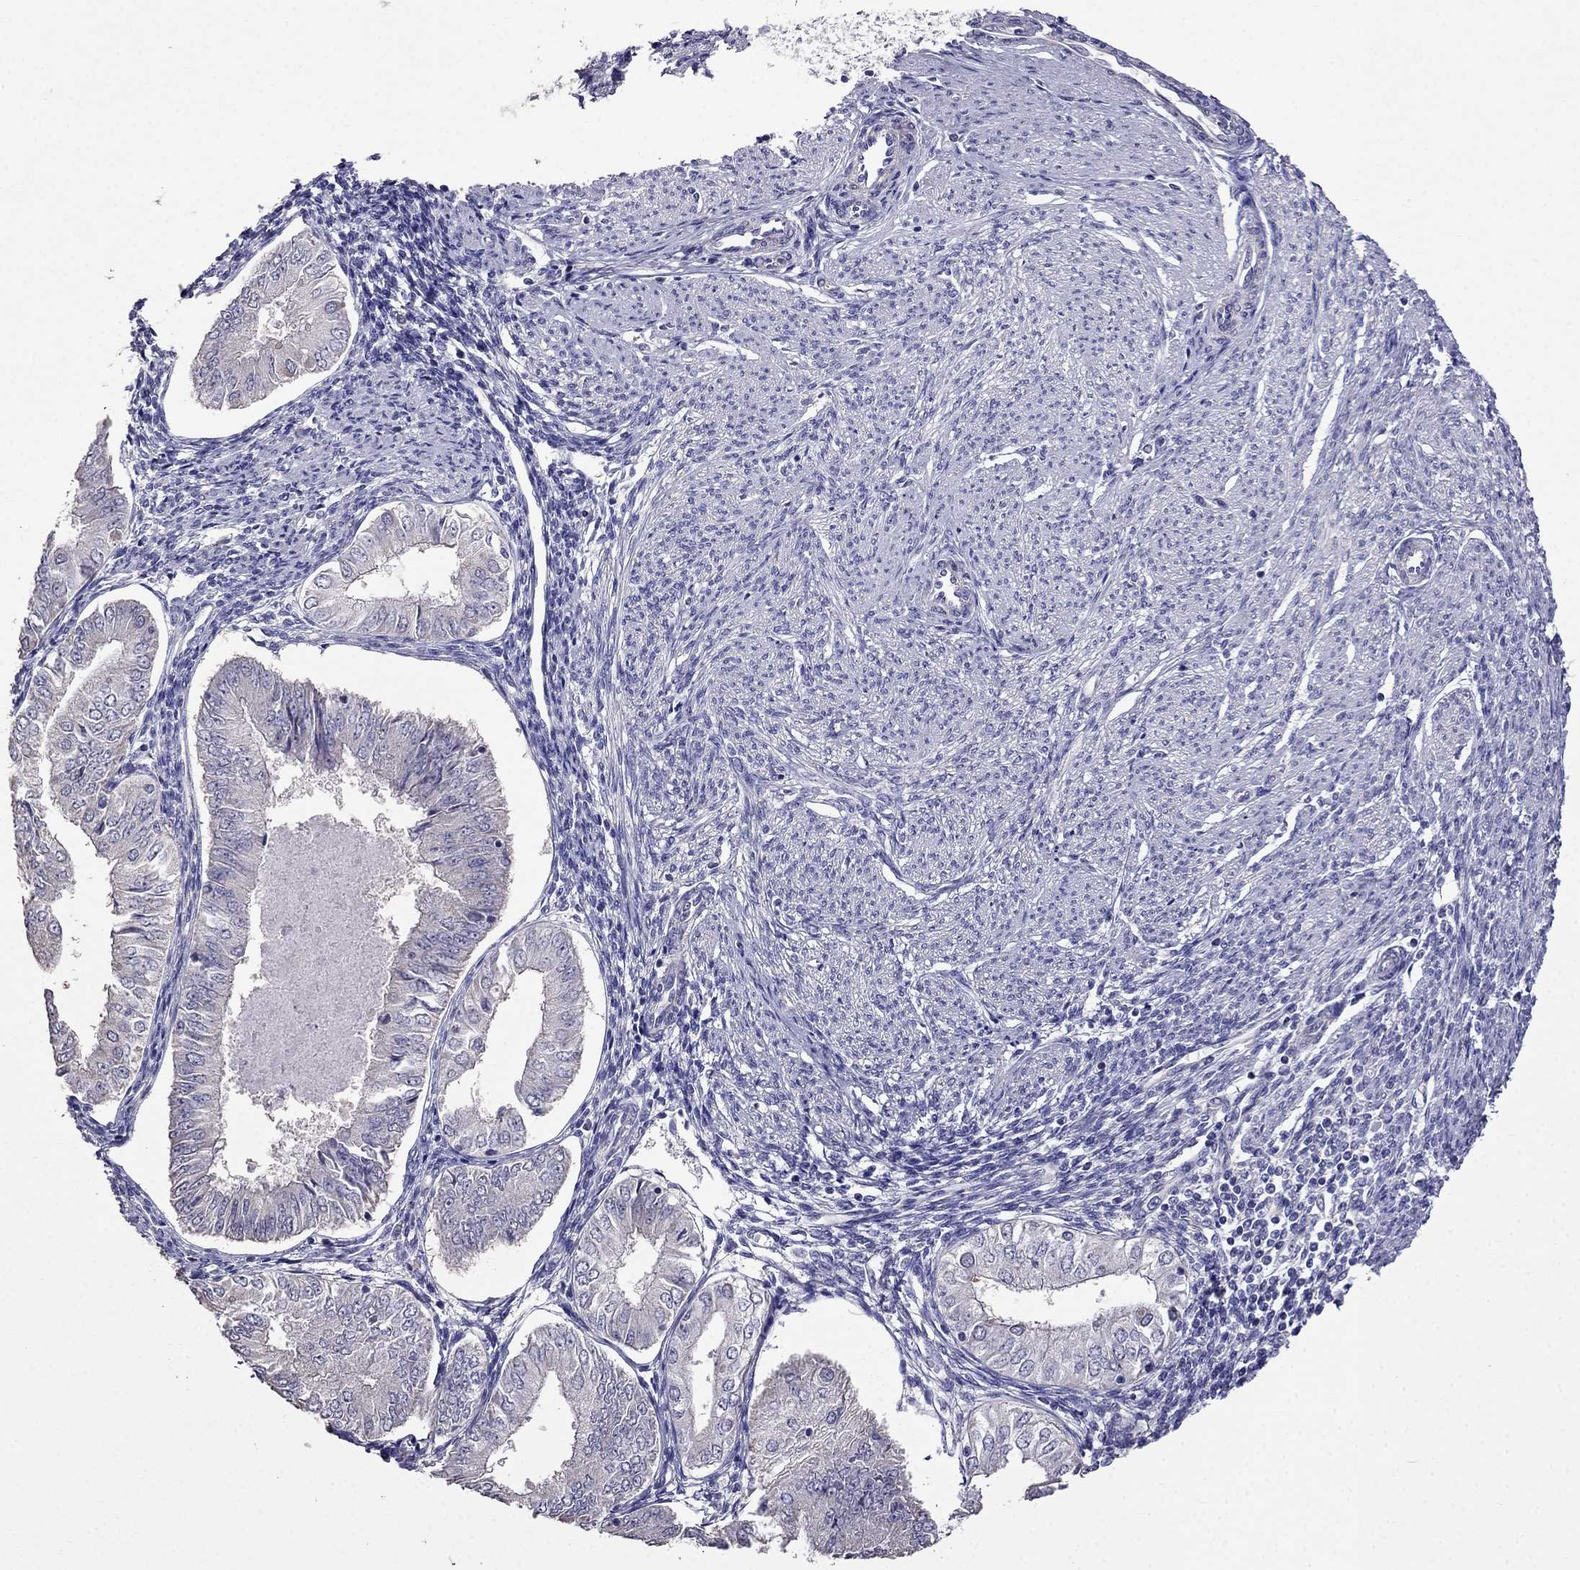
{"staining": {"intensity": "negative", "quantity": "none", "location": "none"}, "tissue": "endometrial cancer", "cell_type": "Tumor cells", "image_type": "cancer", "snomed": [{"axis": "morphology", "description": "Adenocarcinoma, NOS"}, {"axis": "topography", "description": "Endometrium"}], "caption": "The histopathology image demonstrates no staining of tumor cells in adenocarcinoma (endometrial).", "gene": "AK5", "patient": {"sex": "female", "age": 53}}